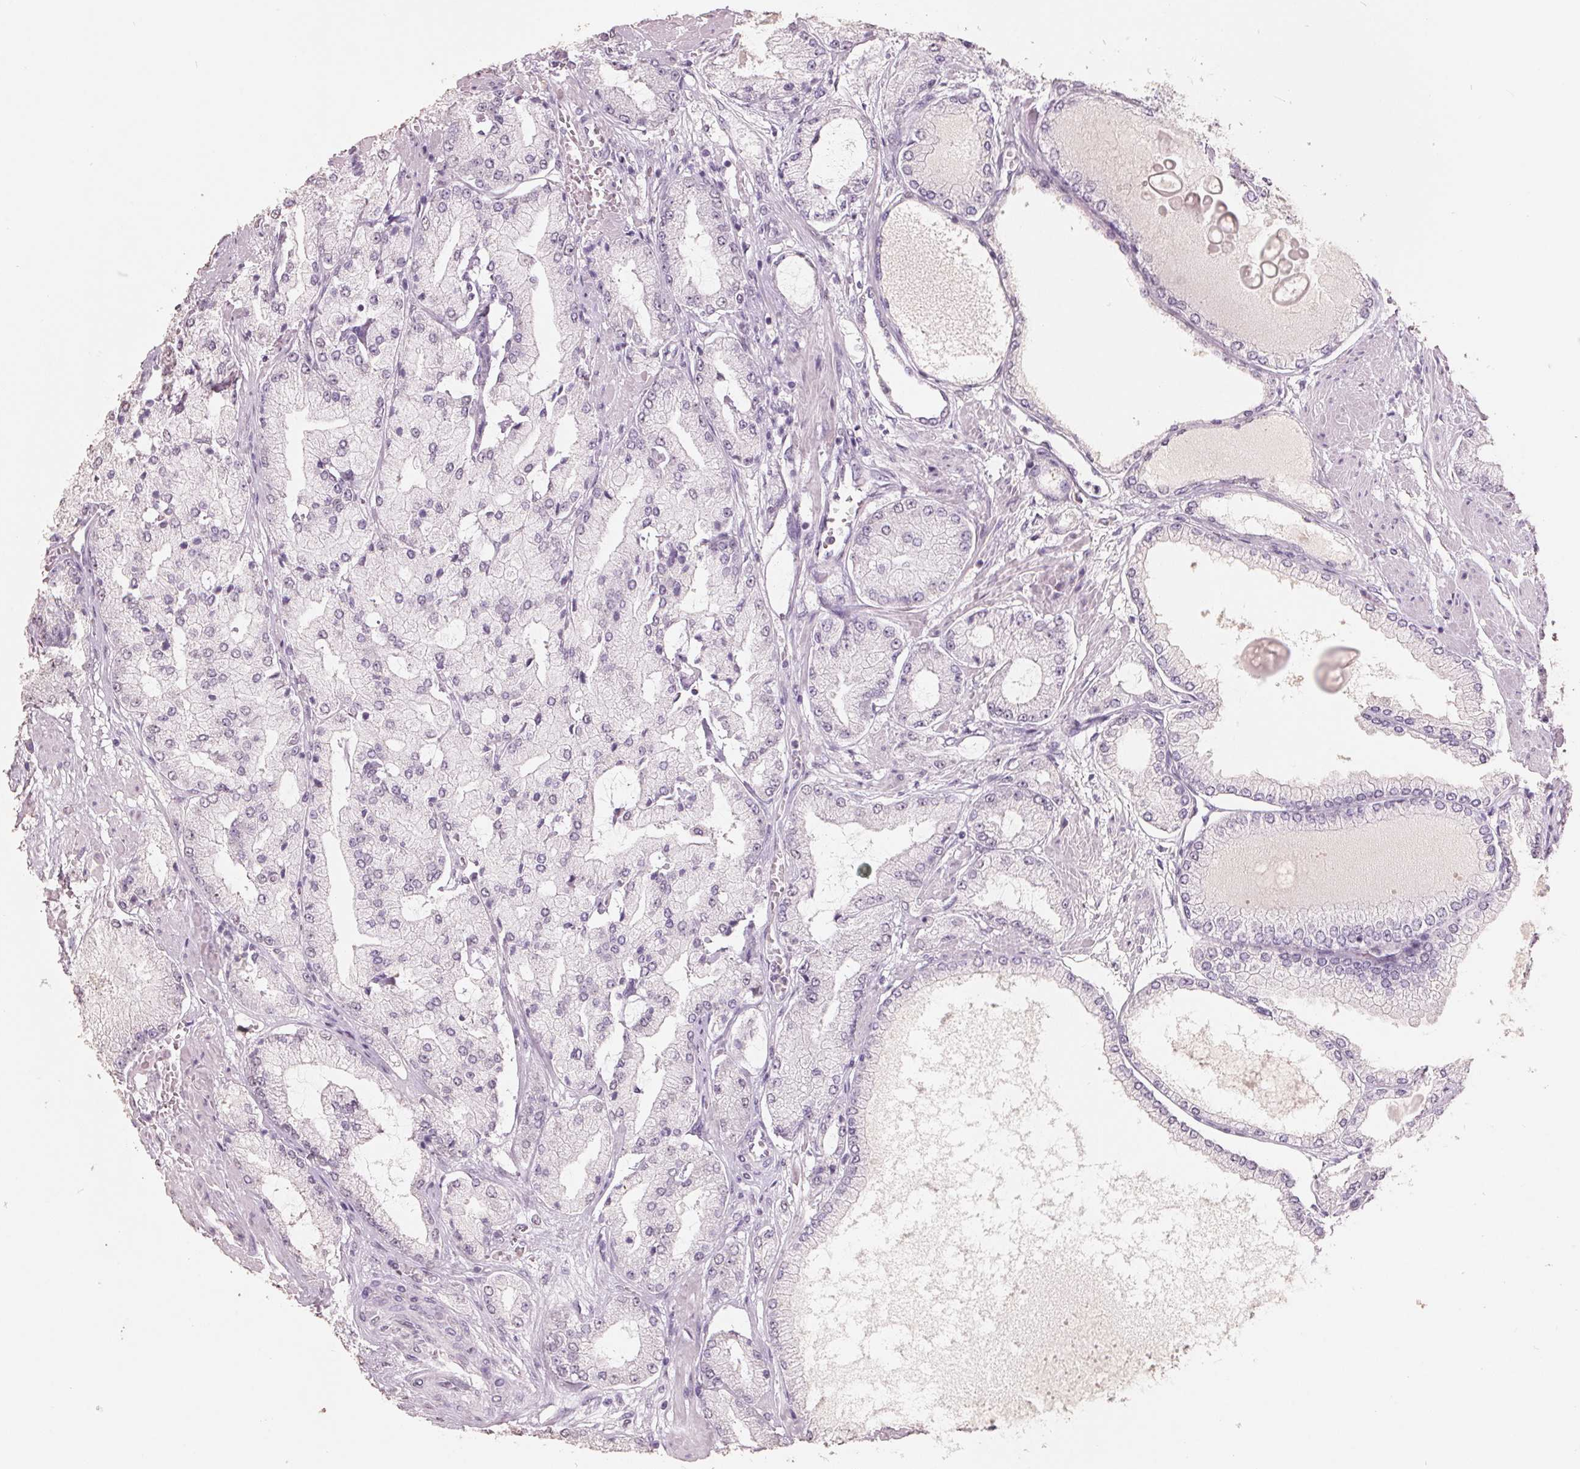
{"staining": {"intensity": "negative", "quantity": "none", "location": "none"}, "tissue": "prostate cancer", "cell_type": "Tumor cells", "image_type": "cancer", "snomed": [{"axis": "morphology", "description": "Adenocarcinoma, High grade"}, {"axis": "topography", "description": "Prostate"}], "caption": "Prostate cancer was stained to show a protein in brown. There is no significant positivity in tumor cells. Nuclei are stained in blue.", "gene": "FTCD", "patient": {"sex": "male", "age": 68}}